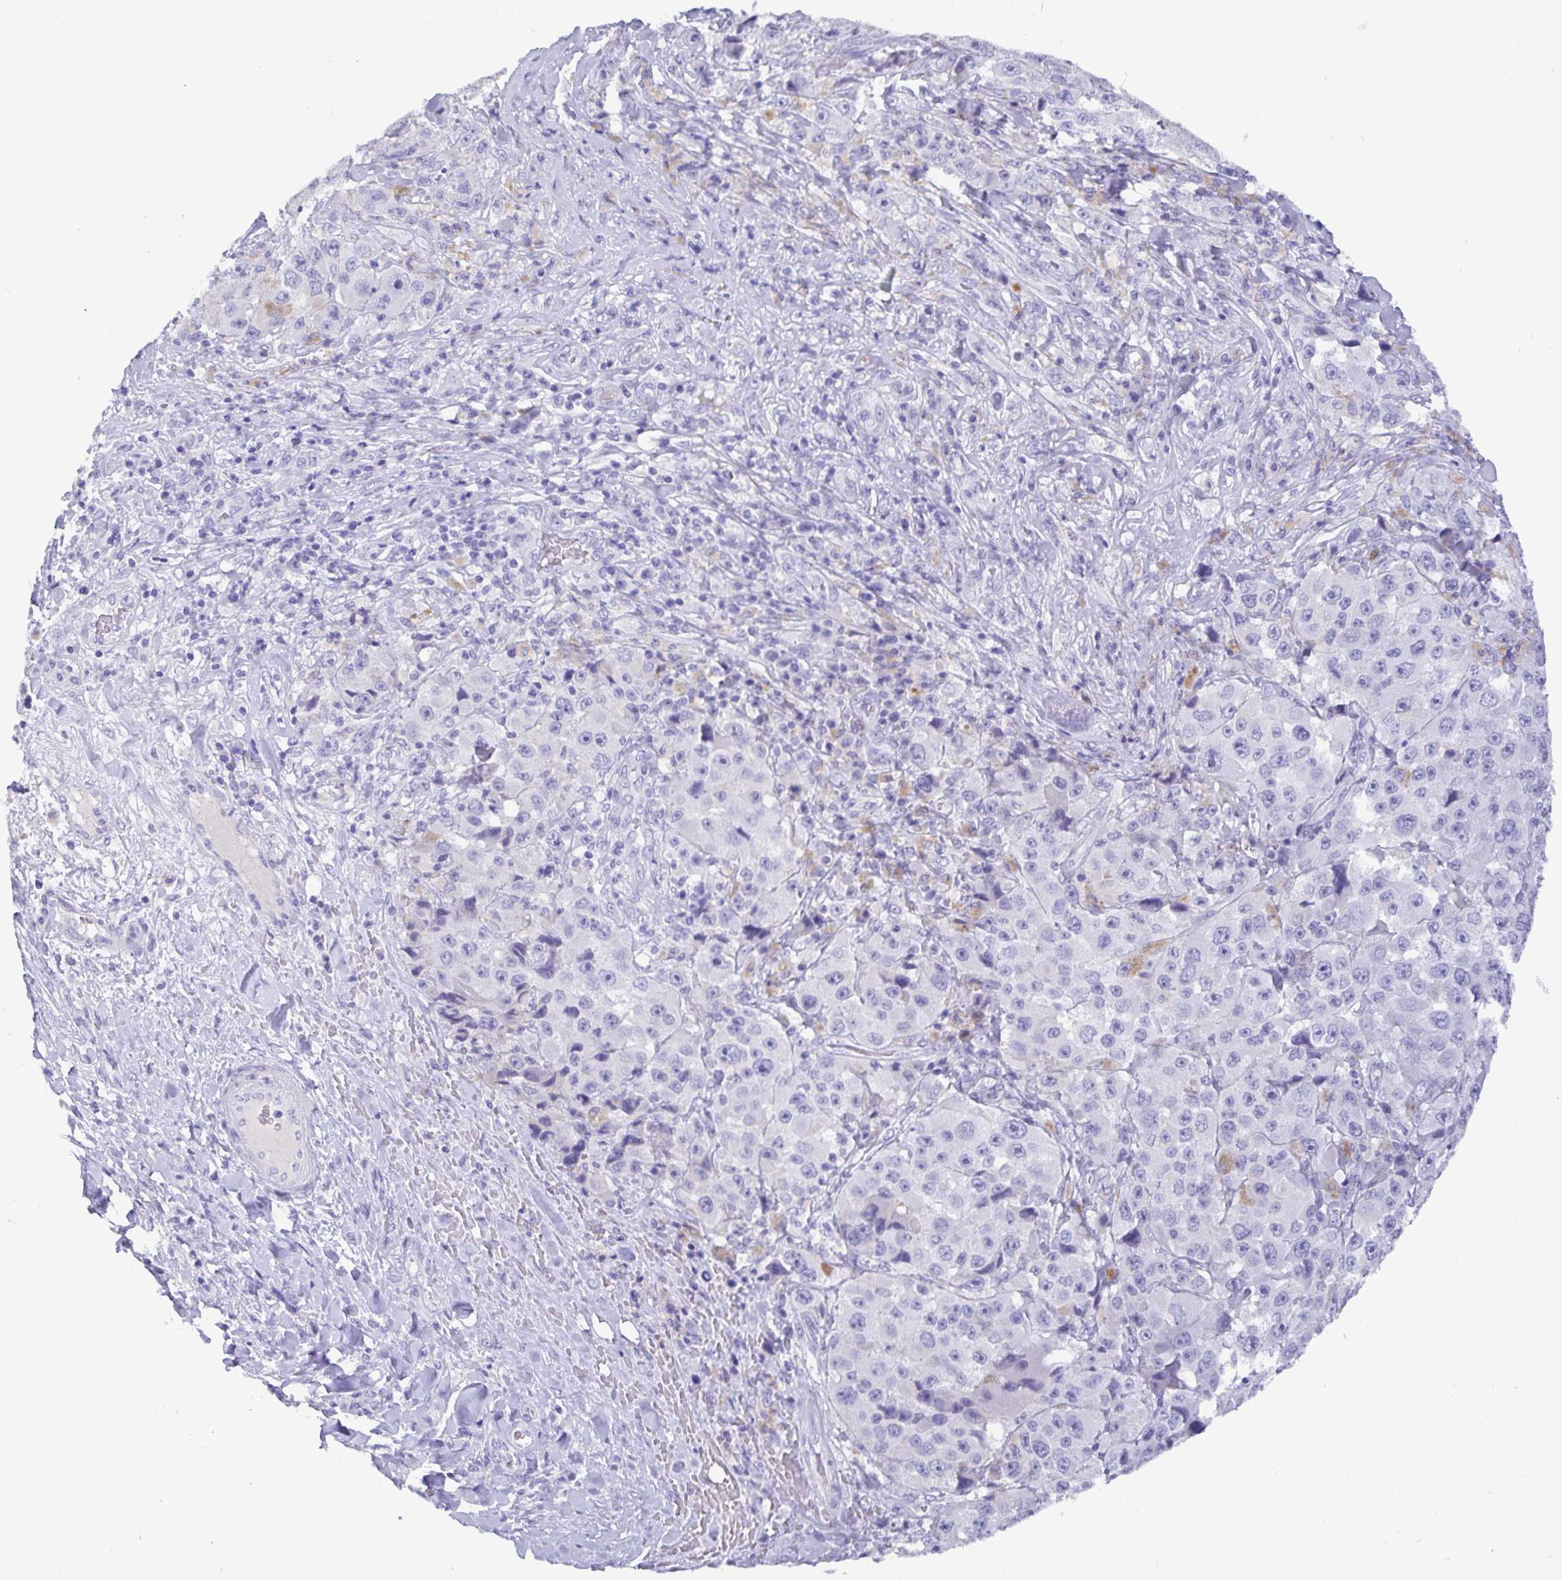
{"staining": {"intensity": "negative", "quantity": "none", "location": "none"}, "tissue": "melanoma", "cell_type": "Tumor cells", "image_type": "cancer", "snomed": [{"axis": "morphology", "description": "Malignant melanoma, Metastatic site"}, {"axis": "topography", "description": "Lymph node"}], "caption": "This is a histopathology image of IHC staining of melanoma, which shows no staining in tumor cells. (DAB (3,3'-diaminobenzidine) IHC with hematoxylin counter stain).", "gene": "TMEM241", "patient": {"sex": "male", "age": 62}}